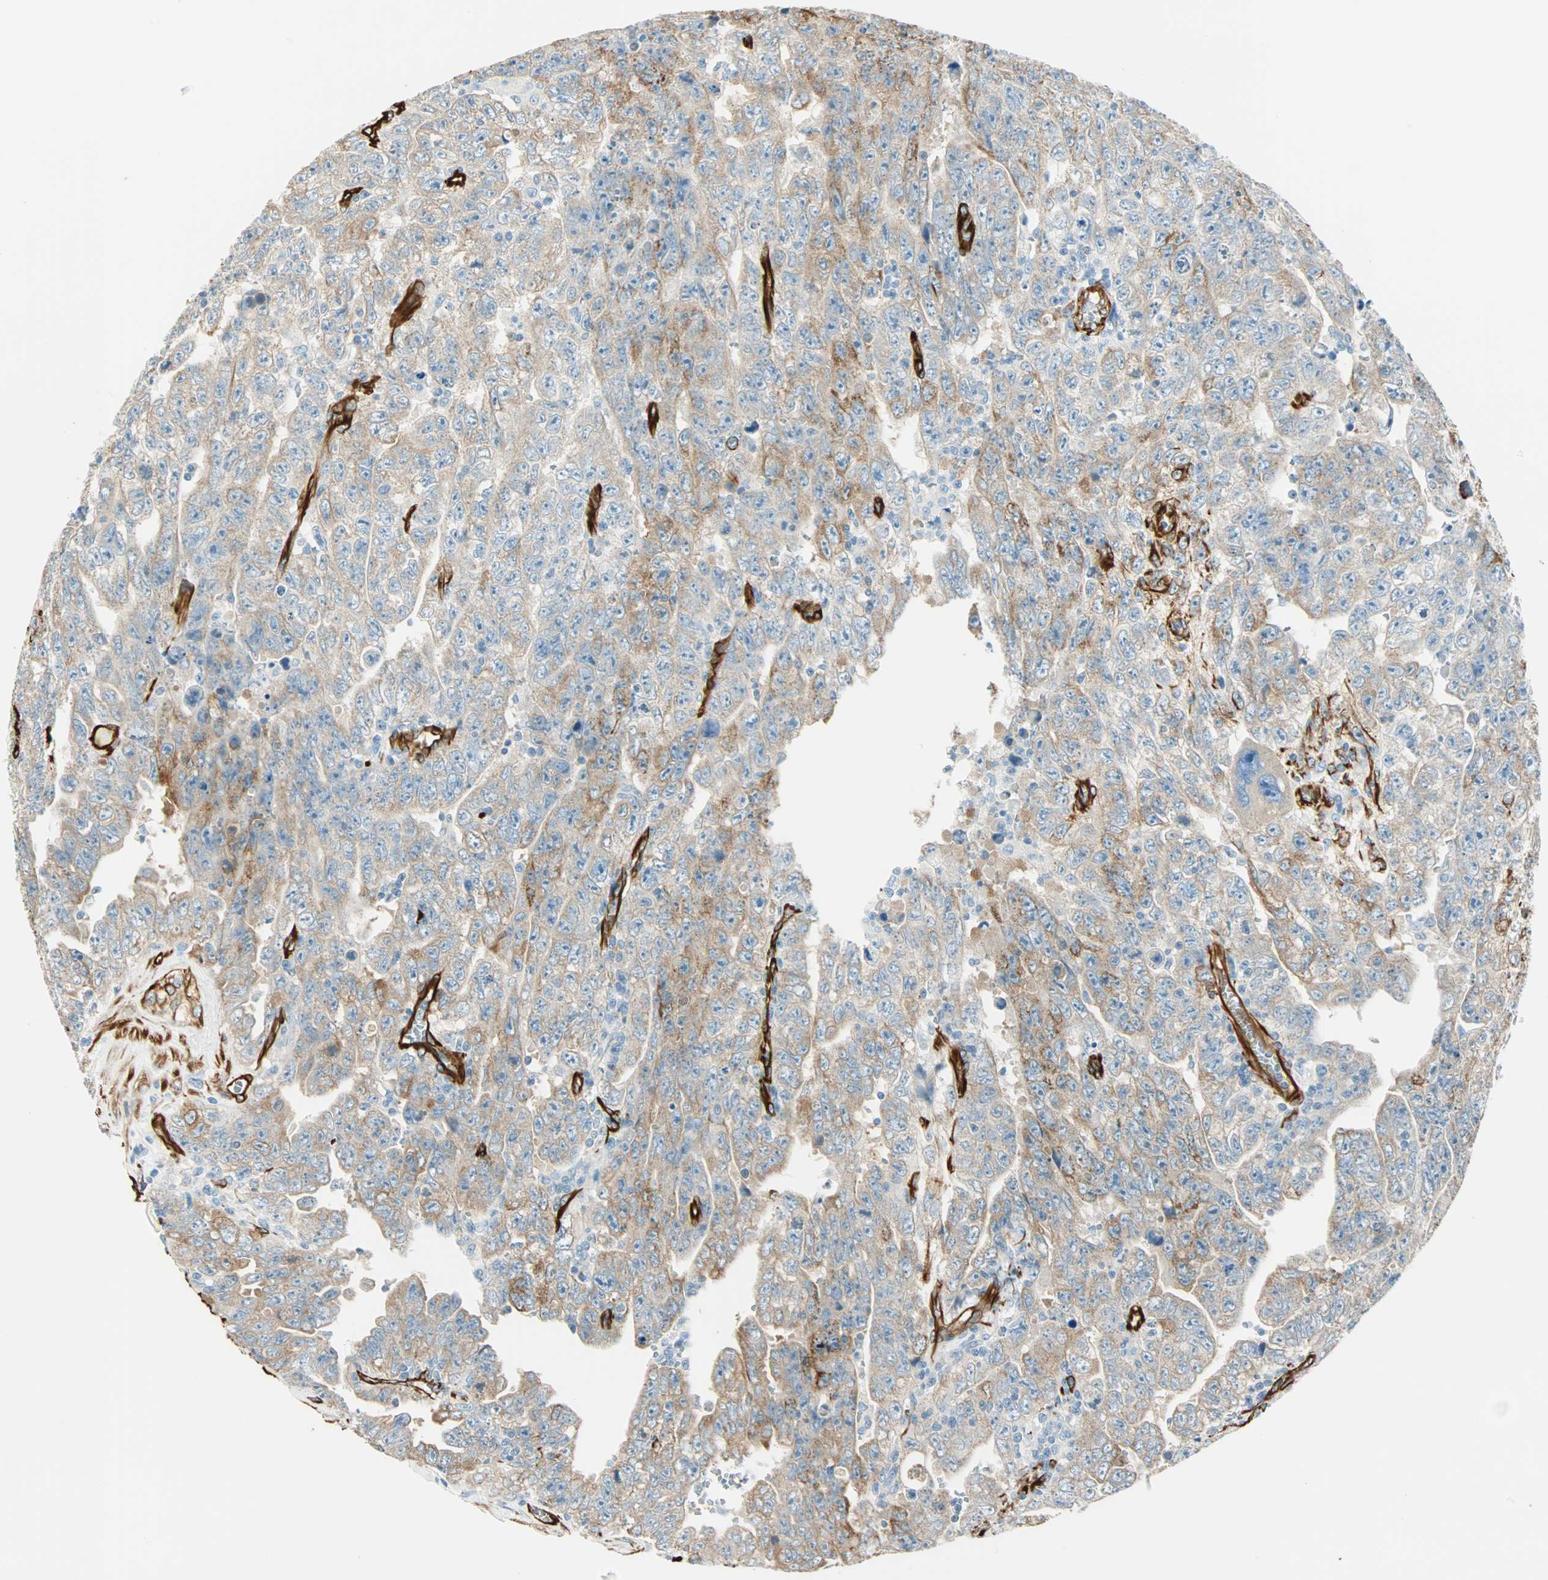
{"staining": {"intensity": "moderate", "quantity": "25%-75%", "location": "cytoplasmic/membranous"}, "tissue": "testis cancer", "cell_type": "Tumor cells", "image_type": "cancer", "snomed": [{"axis": "morphology", "description": "Carcinoma, Embryonal, NOS"}, {"axis": "topography", "description": "Testis"}], "caption": "Protein expression by immunohistochemistry (IHC) shows moderate cytoplasmic/membranous positivity in approximately 25%-75% of tumor cells in testis embryonal carcinoma.", "gene": "NES", "patient": {"sex": "male", "age": 28}}